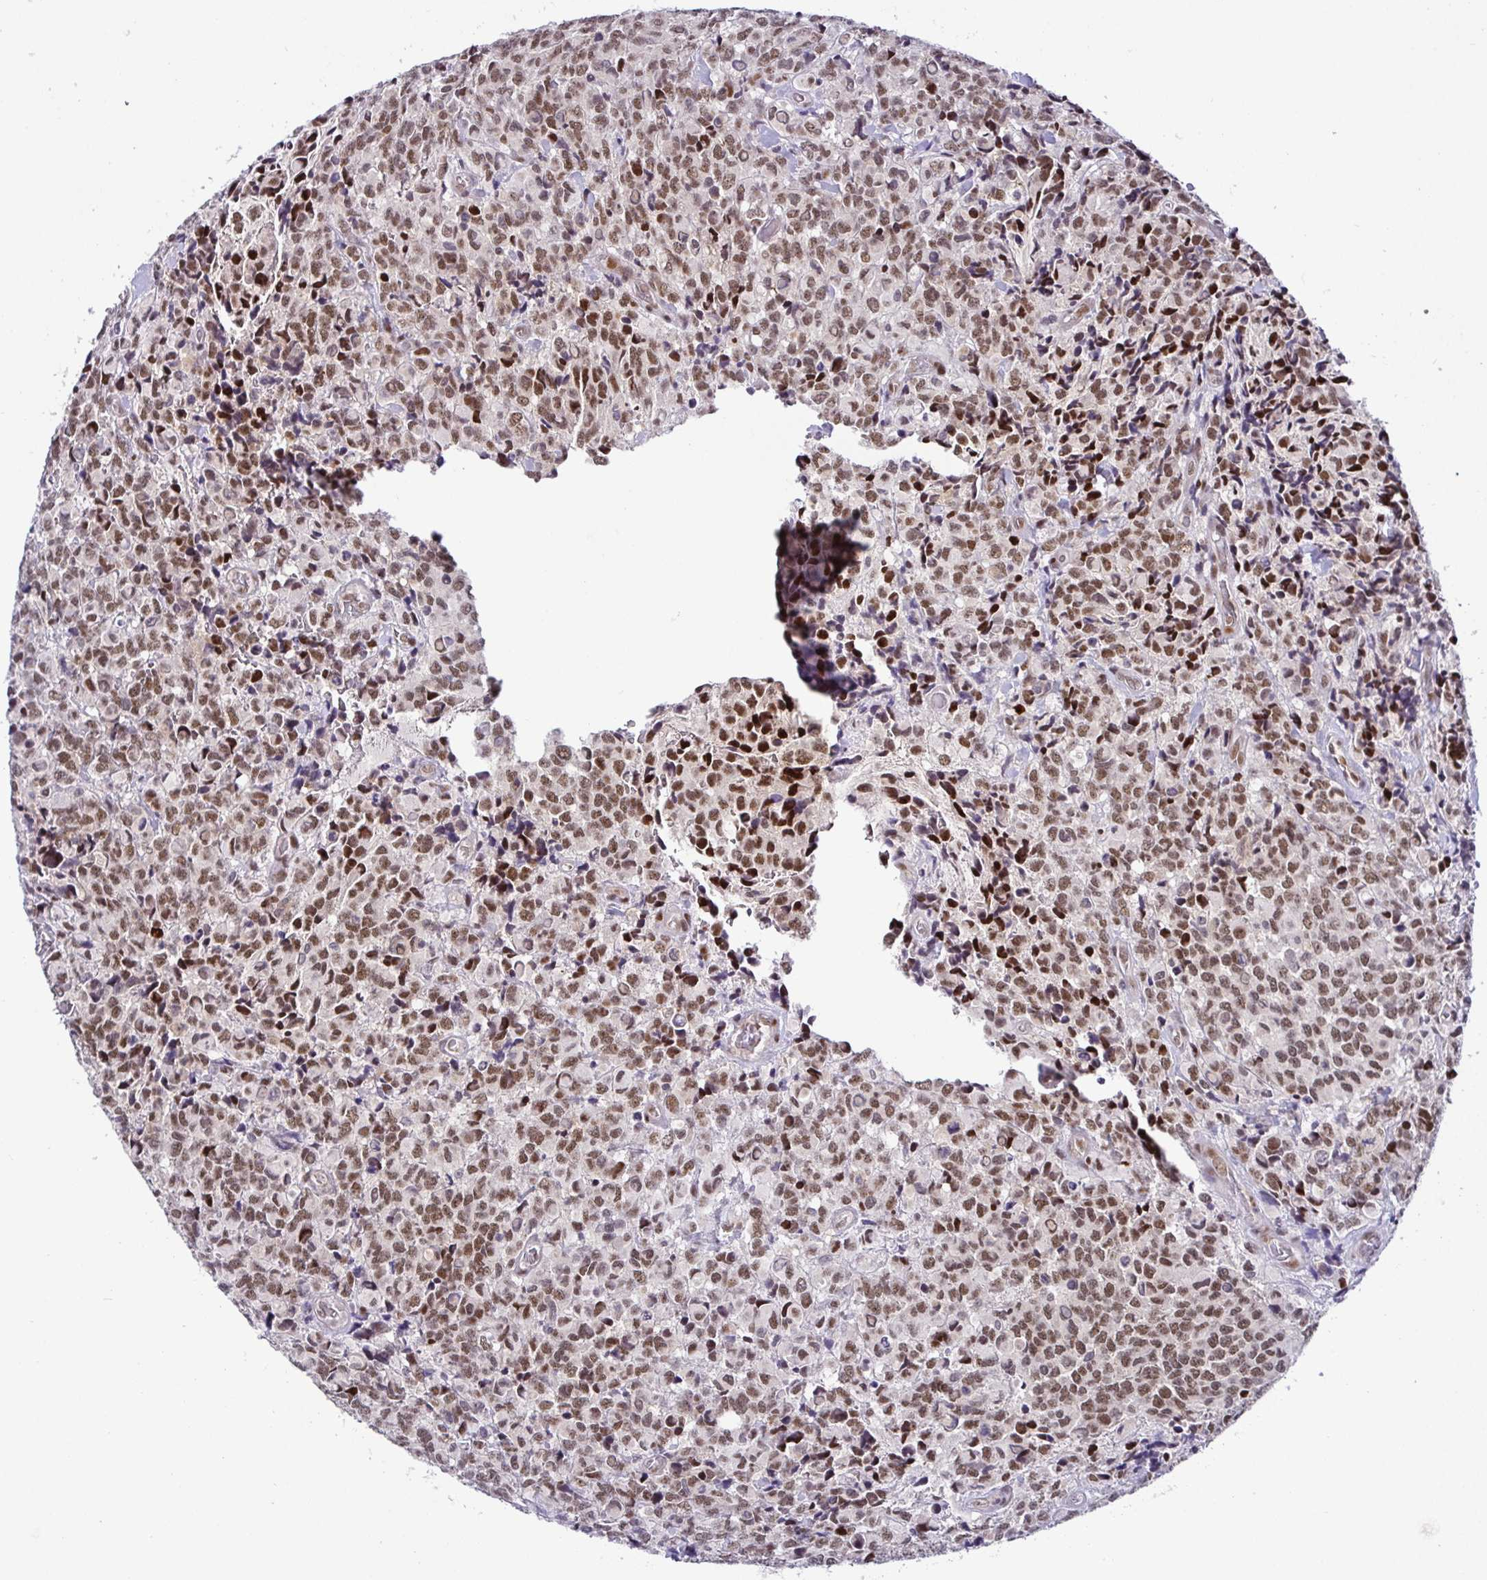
{"staining": {"intensity": "moderate", "quantity": ">75%", "location": "nuclear"}, "tissue": "glioma", "cell_type": "Tumor cells", "image_type": "cancer", "snomed": [{"axis": "morphology", "description": "Glioma, malignant, High grade"}, {"axis": "topography", "description": "Brain"}], "caption": "Immunohistochemistry photomicrograph of human malignant glioma (high-grade) stained for a protein (brown), which exhibits medium levels of moderate nuclear positivity in about >75% of tumor cells.", "gene": "NUP188", "patient": {"sex": "male", "age": 39}}